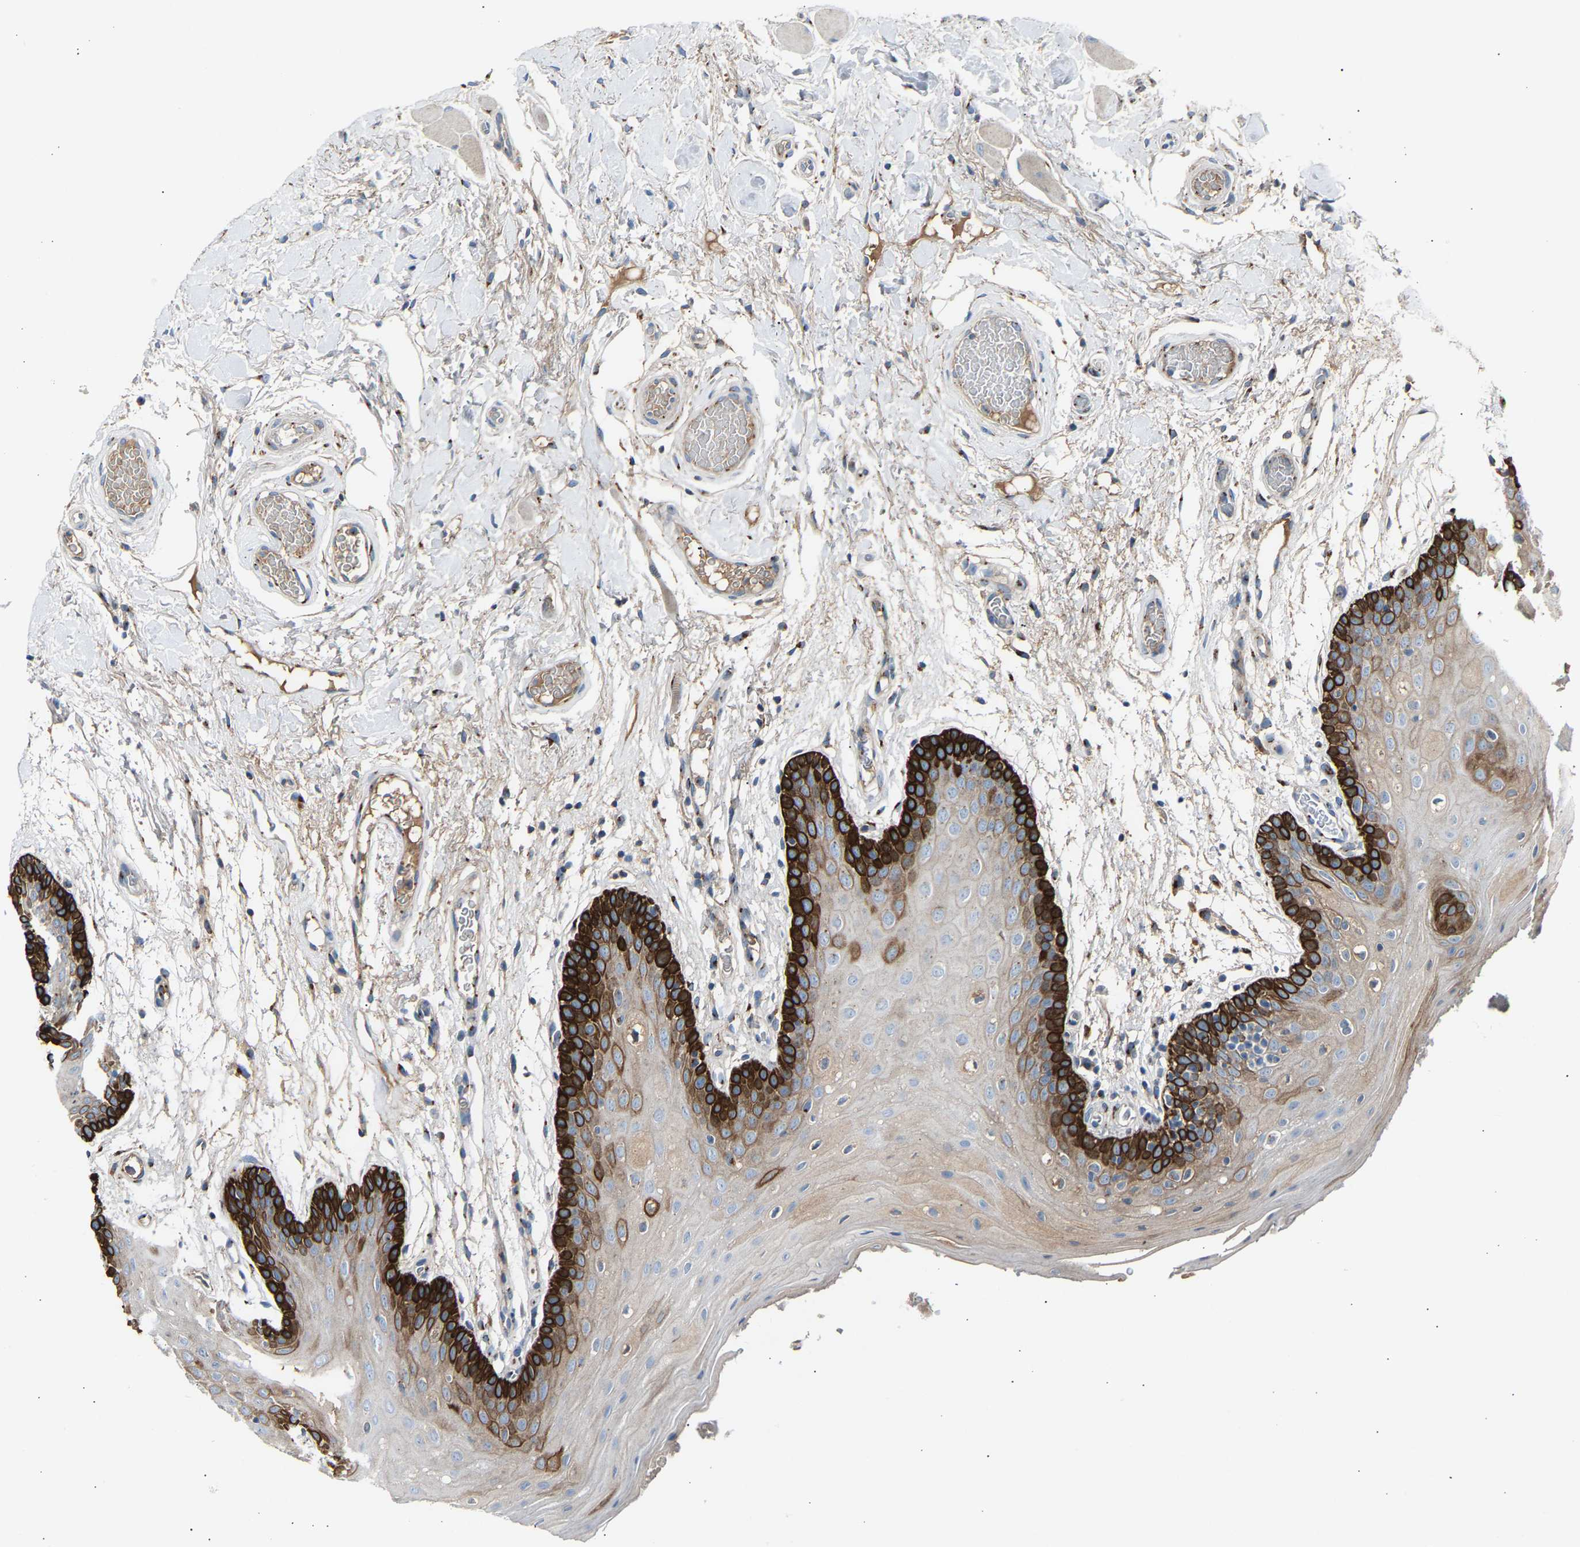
{"staining": {"intensity": "strong", "quantity": "<25%", "location": "cytoplasmic/membranous"}, "tissue": "oral mucosa", "cell_type": "Squamous epithelial cells", "image_type": "normal", "snomed": [{"axis": "morphology", "description": "Normal tissue, NOS"}, {"axis": "morphology", "description": "Squamous cell carcinoma, NOS"}, {"axis": "topography", "description": "Oral tissue"}, {"axis": "topography", "description": "Head-Neck"}], "caption": "Normal oral mucosa reveals strong cytoplasmic/membranous expression in about <25% of squamous epithelial cells Nuclei are stained in blue..", "gene": "CYREN", "patient": {"sex": "male", "age": 71}}